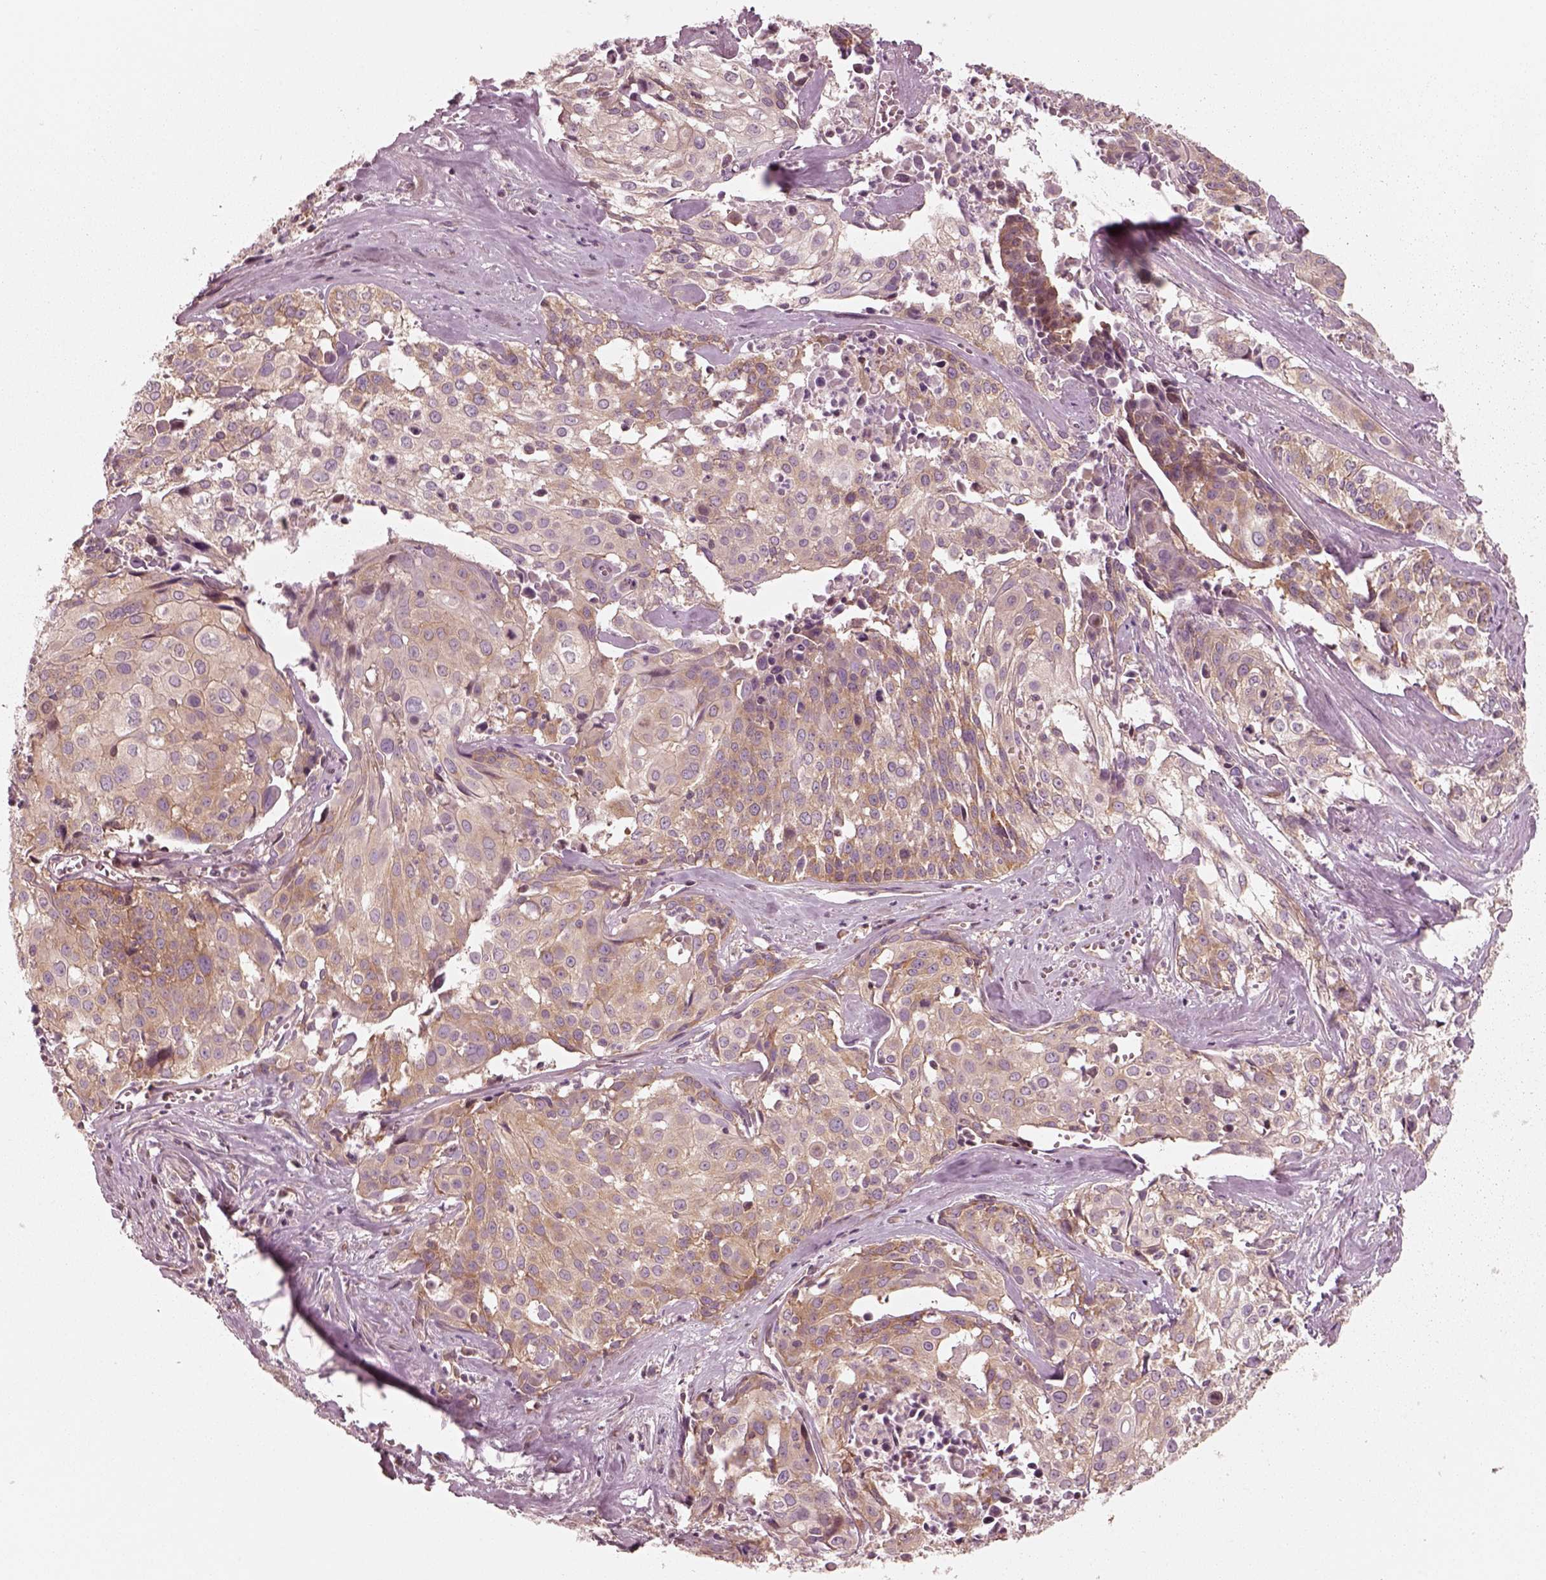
{"staining": {"intensity": "moderate", "quantity": ">75%", "location": "cytoplasmic/membranous"}, "tissue": "cervical cancer", "cell_type": "Tumor cells", "image_type": "cancer", "snomed": [{"axis": "morphology", "description": "Squamous cell carcinoma, NOS"}, {"axis": "topography", "description": "Cervix"}], "caption": "IHC of cervical squamous cell carcinoma reveals medium levels of moderate cytoplasmic/membranous staining in approximately >75% of tumor cells. (brown staining indicates protein expression, while blue staining denotes nuclei).", "gene": "CNOT2", "patient": {"sex": "female", "age": 39}}